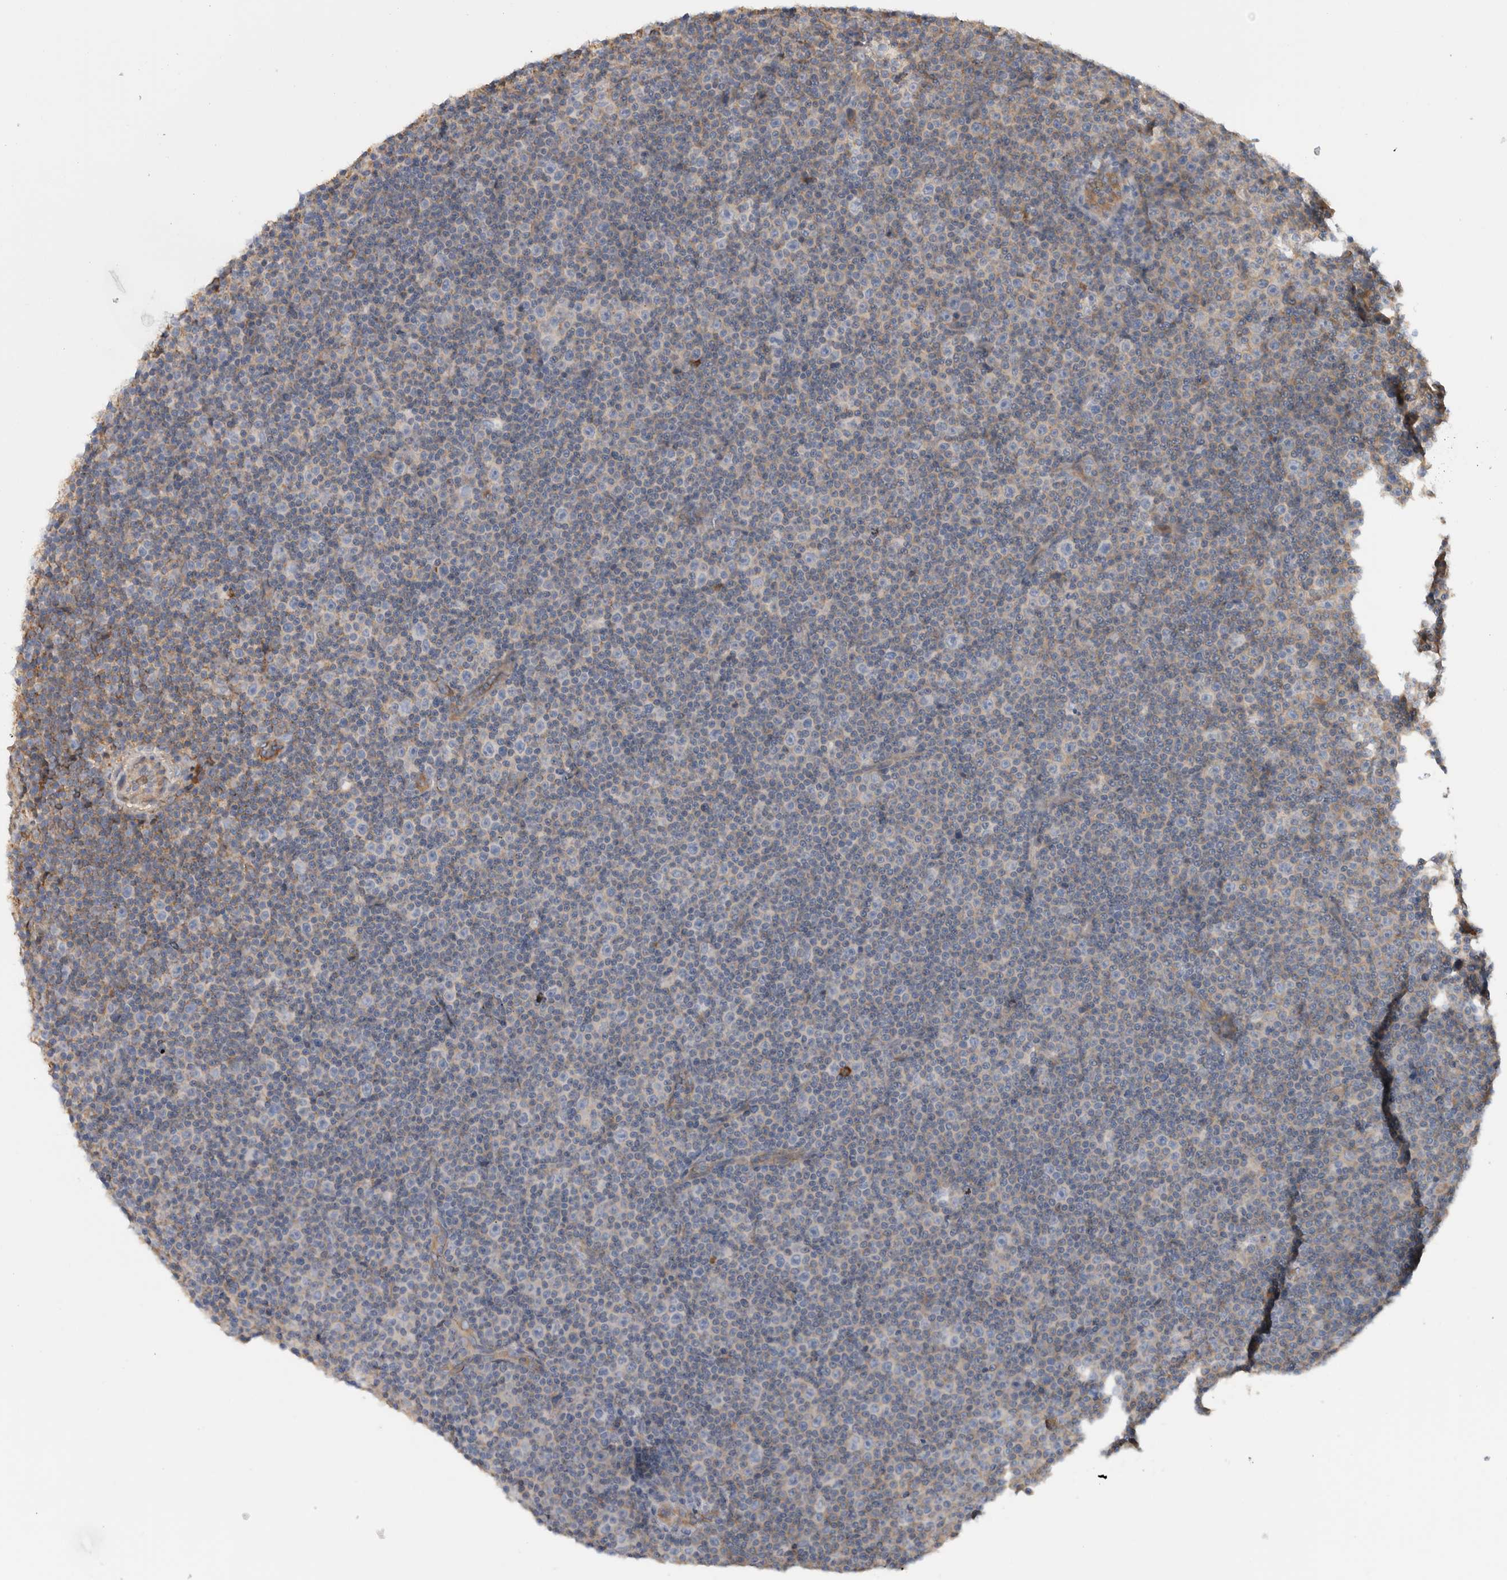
{"staining": {"intensity": "negative", "quantity": "none", "location": "none"}, "tissue": "lymphoma", "cell_type": "Tumor cells", "image_type": "cancer", "snomed": [{"axis": "morphology", "description": "Malignant lymphoma, non-Hodgkin's type, Low grade"}, {"axis": "topography", "description": "Lymph node"}], "caption": "This is a histopathology image of immunohistochemistry staining of lymphoma, which shows no positivity in tumor cells. The staining is performed using DAB brown chromogen with nuclei counter-stained in using hematoxylin.", "gene": "CFI", "patient": {"sex": "female", "age": 67}}